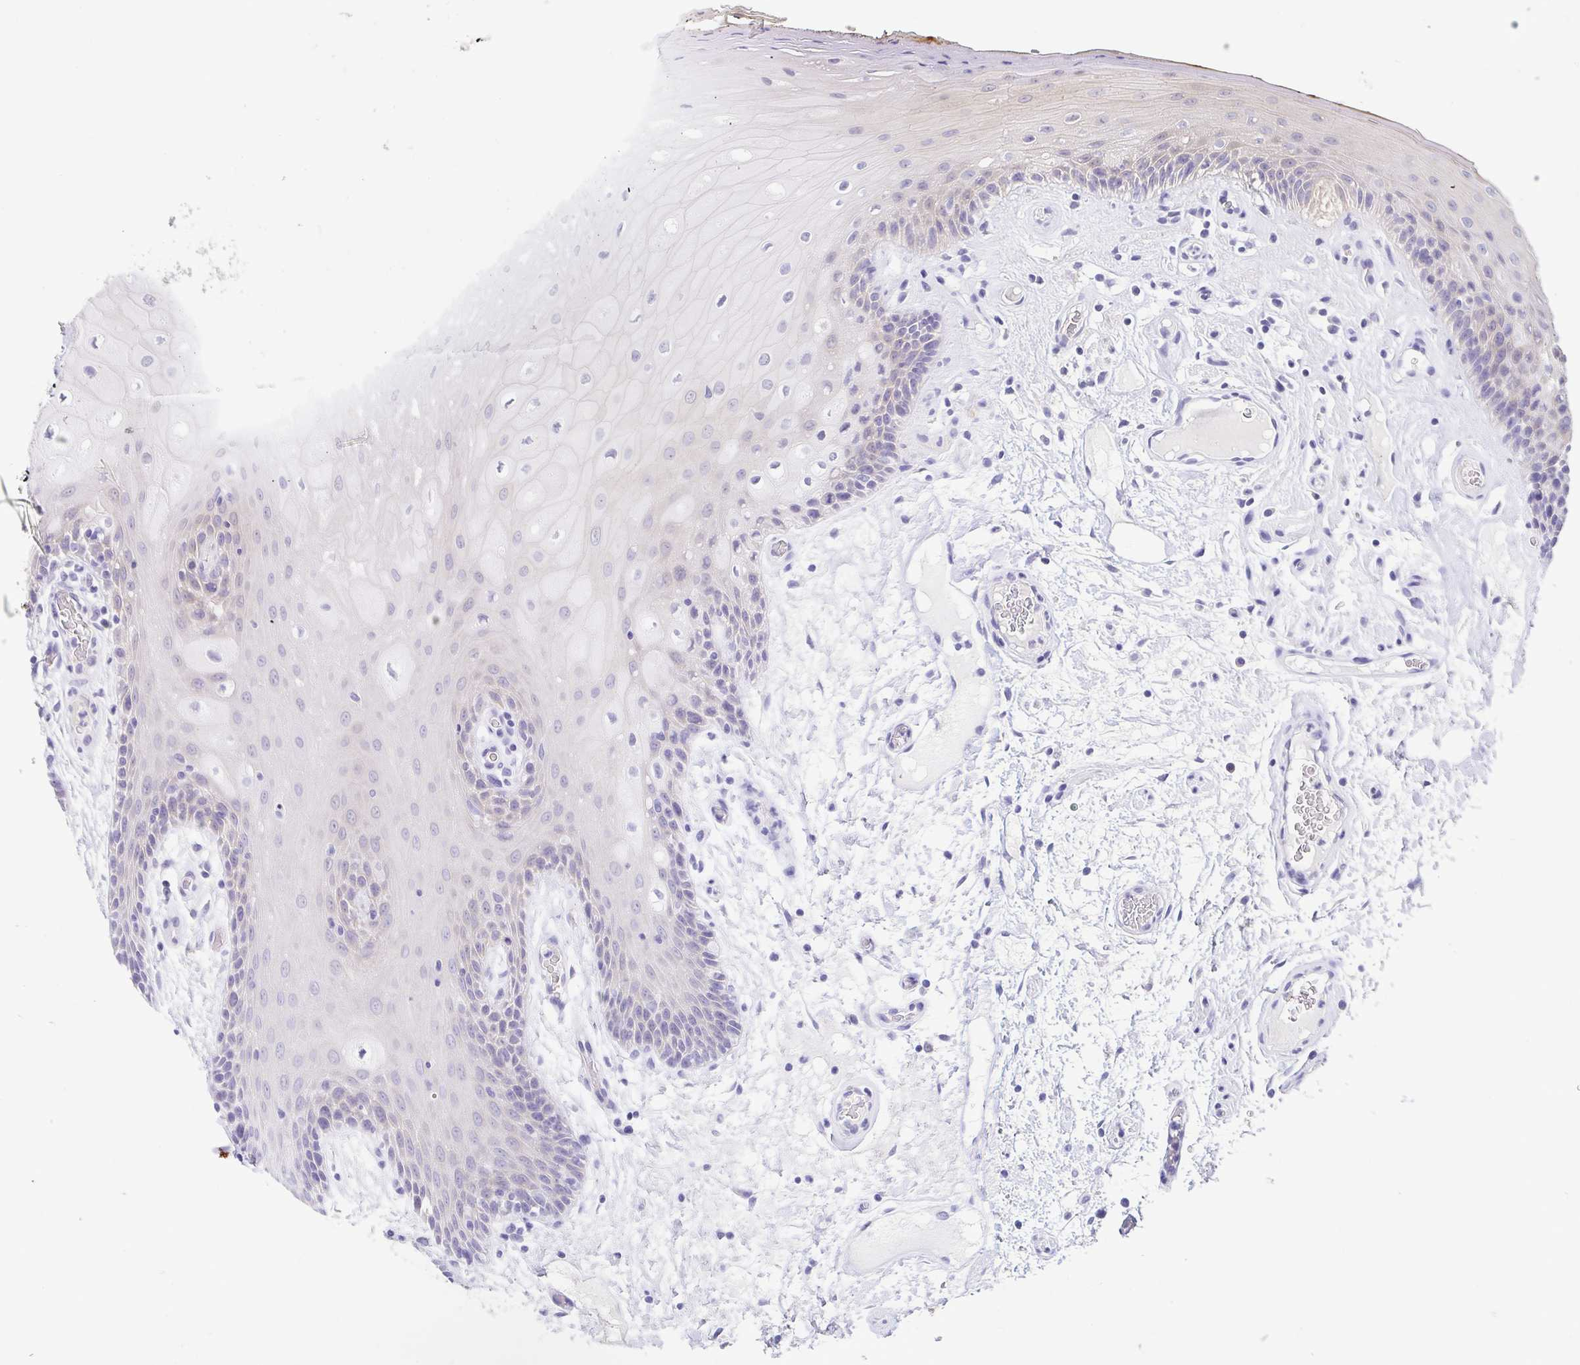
{"staining": {"intensity": "negative", "quantity": "none", "location": "none"}, "tissue": "oral mucosa", "cell_type": "Squamous epithelial cells", "image_type": "normal", "snomed": [{"axis": "morphology", "description": "Normal tissue, NOS"}, {"axis": "morphology", "description": "Squamous cell carcinoma, NOS"}, {"axis": "topography", "description": "Oral tissue"}, {"axis": "topography", "description": "Head-Neck"}], "caption": "Oral mucosa stained for a protein using immunohistochemistry shows no staining squamous epithelial cells.", "gene": "FABP3", "patient": {"sex": "male", "age": 52}}